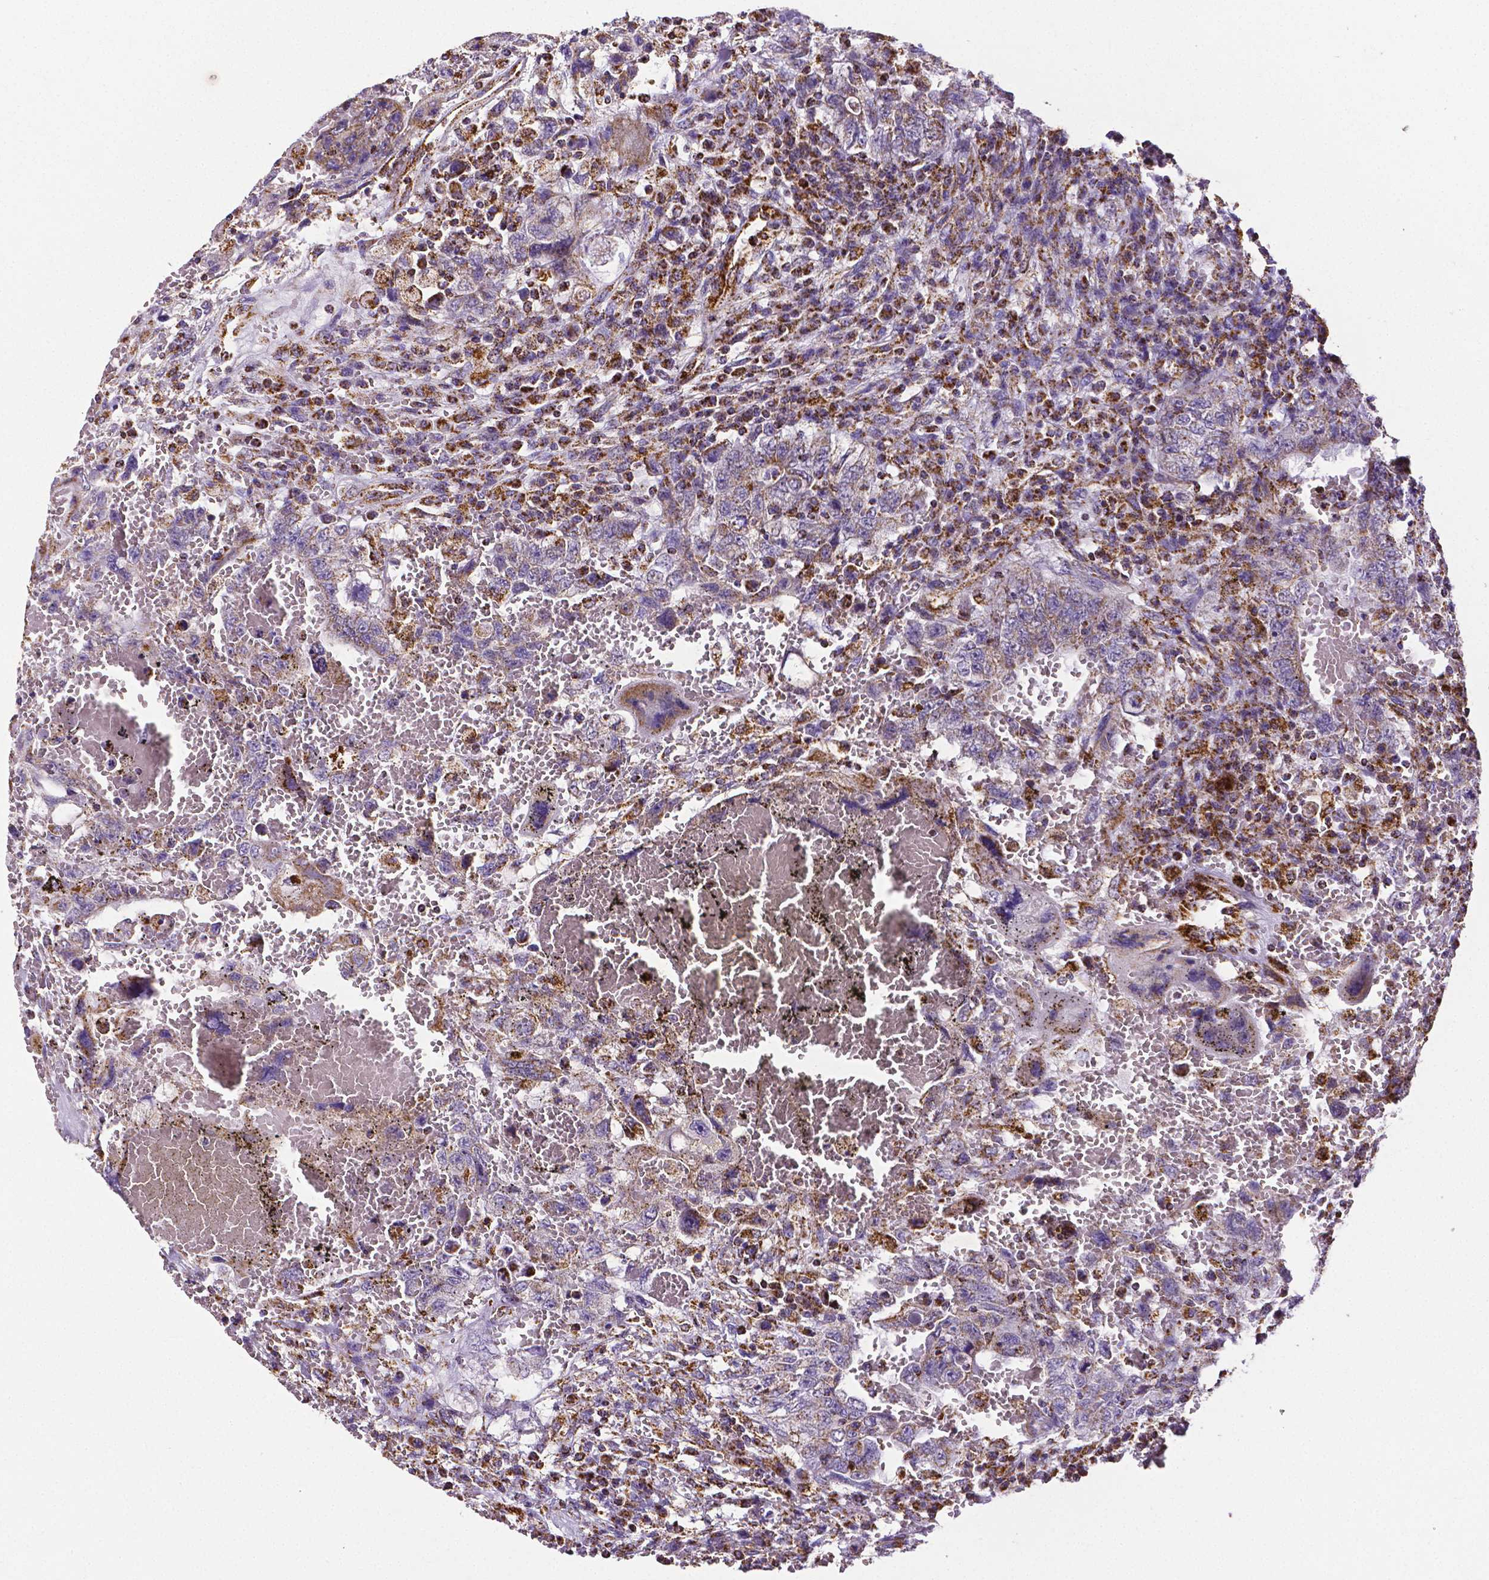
{"staining": {"intensity": "moderate", "quantity": "25%-75%", "location": "cytoplasmic/membranous"}, "tissue": "testis cancer", "cell_type": "Tumor cells", "image_type": "cancer", "snomed": [{"axis": "morphology", "description": "Carcinoma, Embryonal, NOS"}, {"axis": "topography", "description": "Testis"}], "caption": "A brown stain labels moderate cytoplasmic/membranous expression of a protein in human embryonal carcinoma (testis) tumor cells.", "gene": "MACC1", "patient": {"sex": "male", "age": 26}}